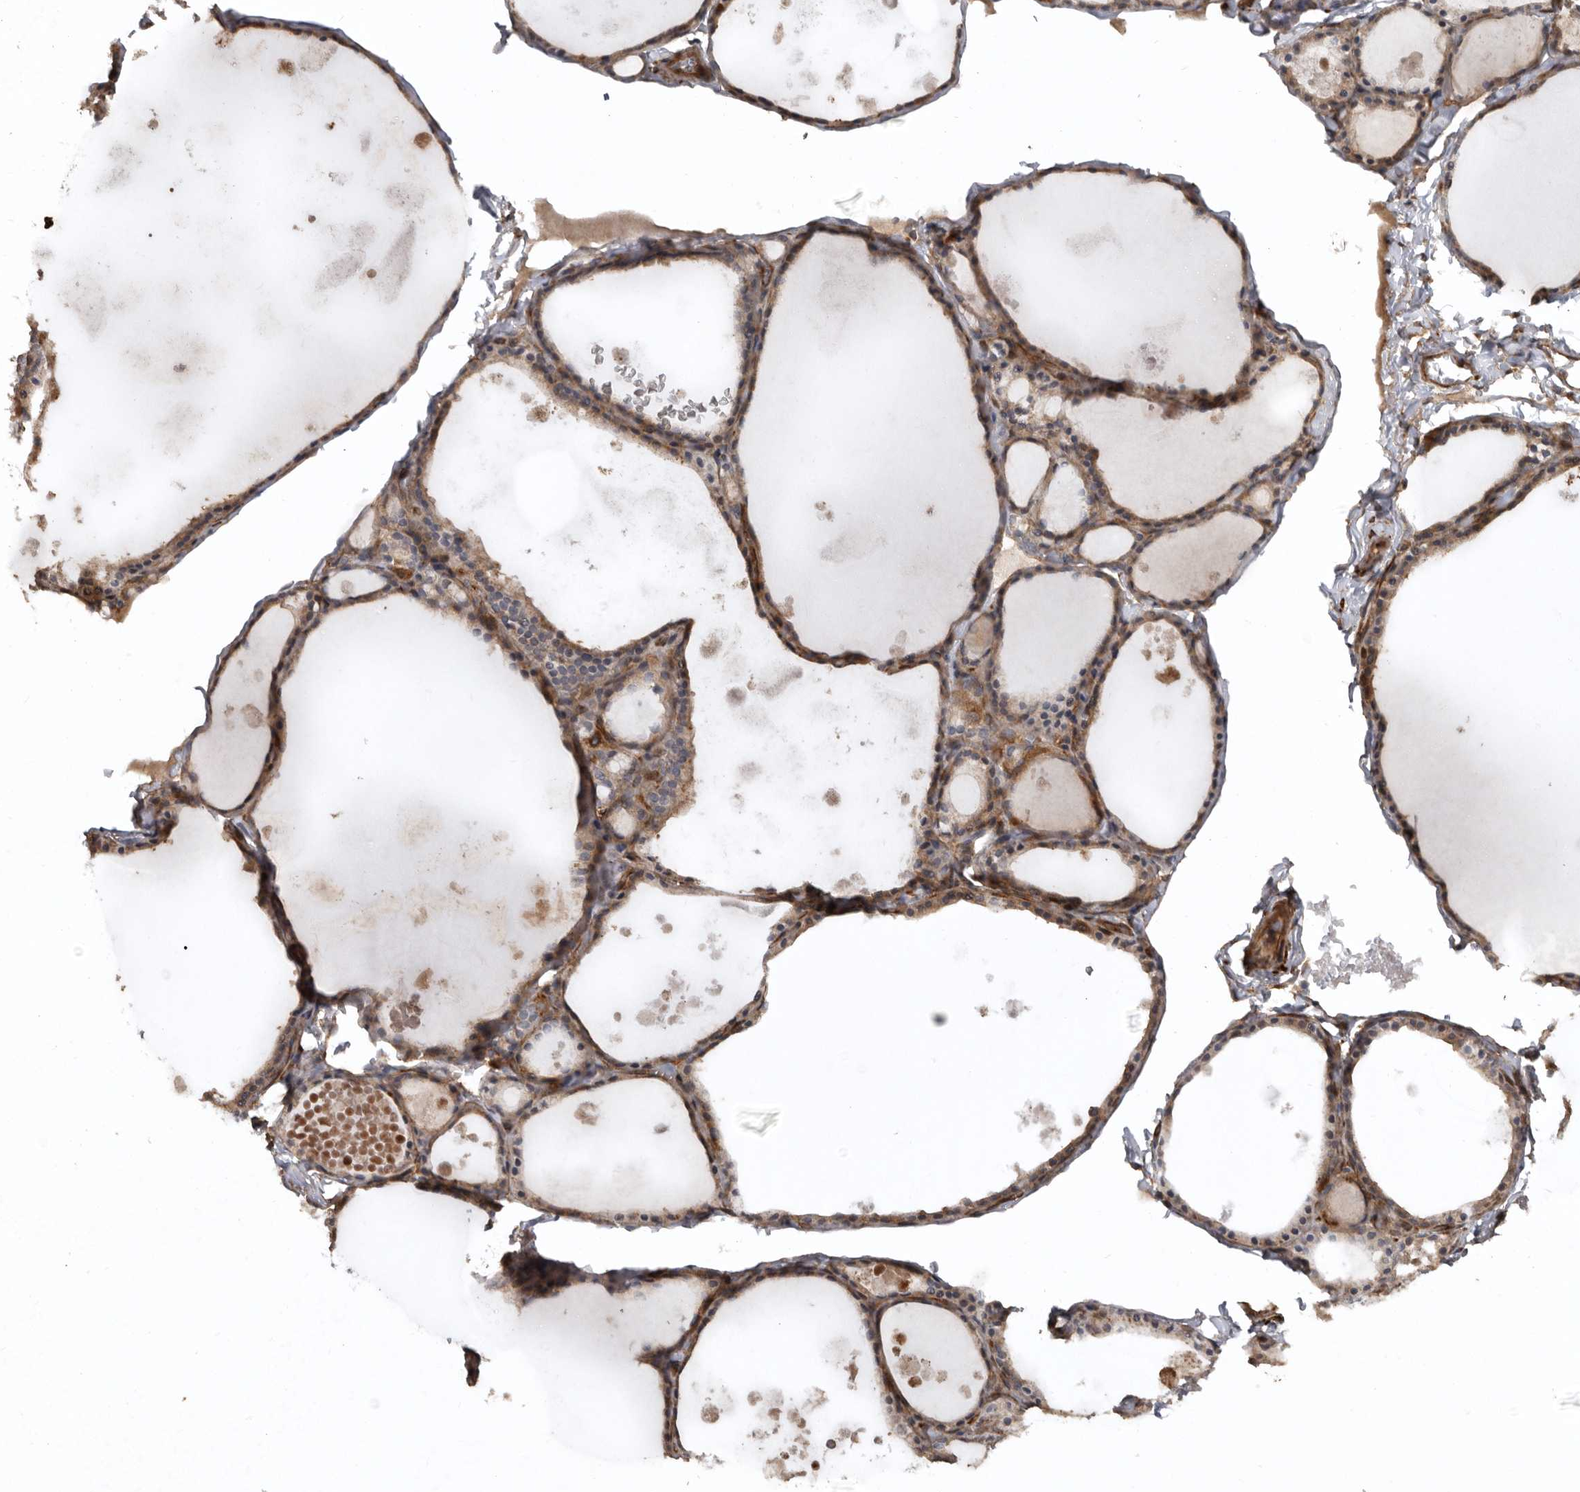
{"staining": {"intensity": "moderate", "quantity": ">75%", "location": "cytoplasmic/membranous"}, "tissue": "thyroid gland", "cell_type": "Glandular cells", "image_type": "normal", "snomed": [{"axis": "morphology", "description": "Normal tissue, NOS"}, {"axis": "topography", "description": "Thyroid gland"}], "caption": "Benign thyroid gland exhibits moderate cytoplasmic/membranous positivity in approximately >75% of glandular cells, visualized by immunohistochemistry. (Brightfield microscopy of DAB IHC at high magnification).", "gene": "EXOC3L1", "patient": {"sex": "male", "age": 56}}